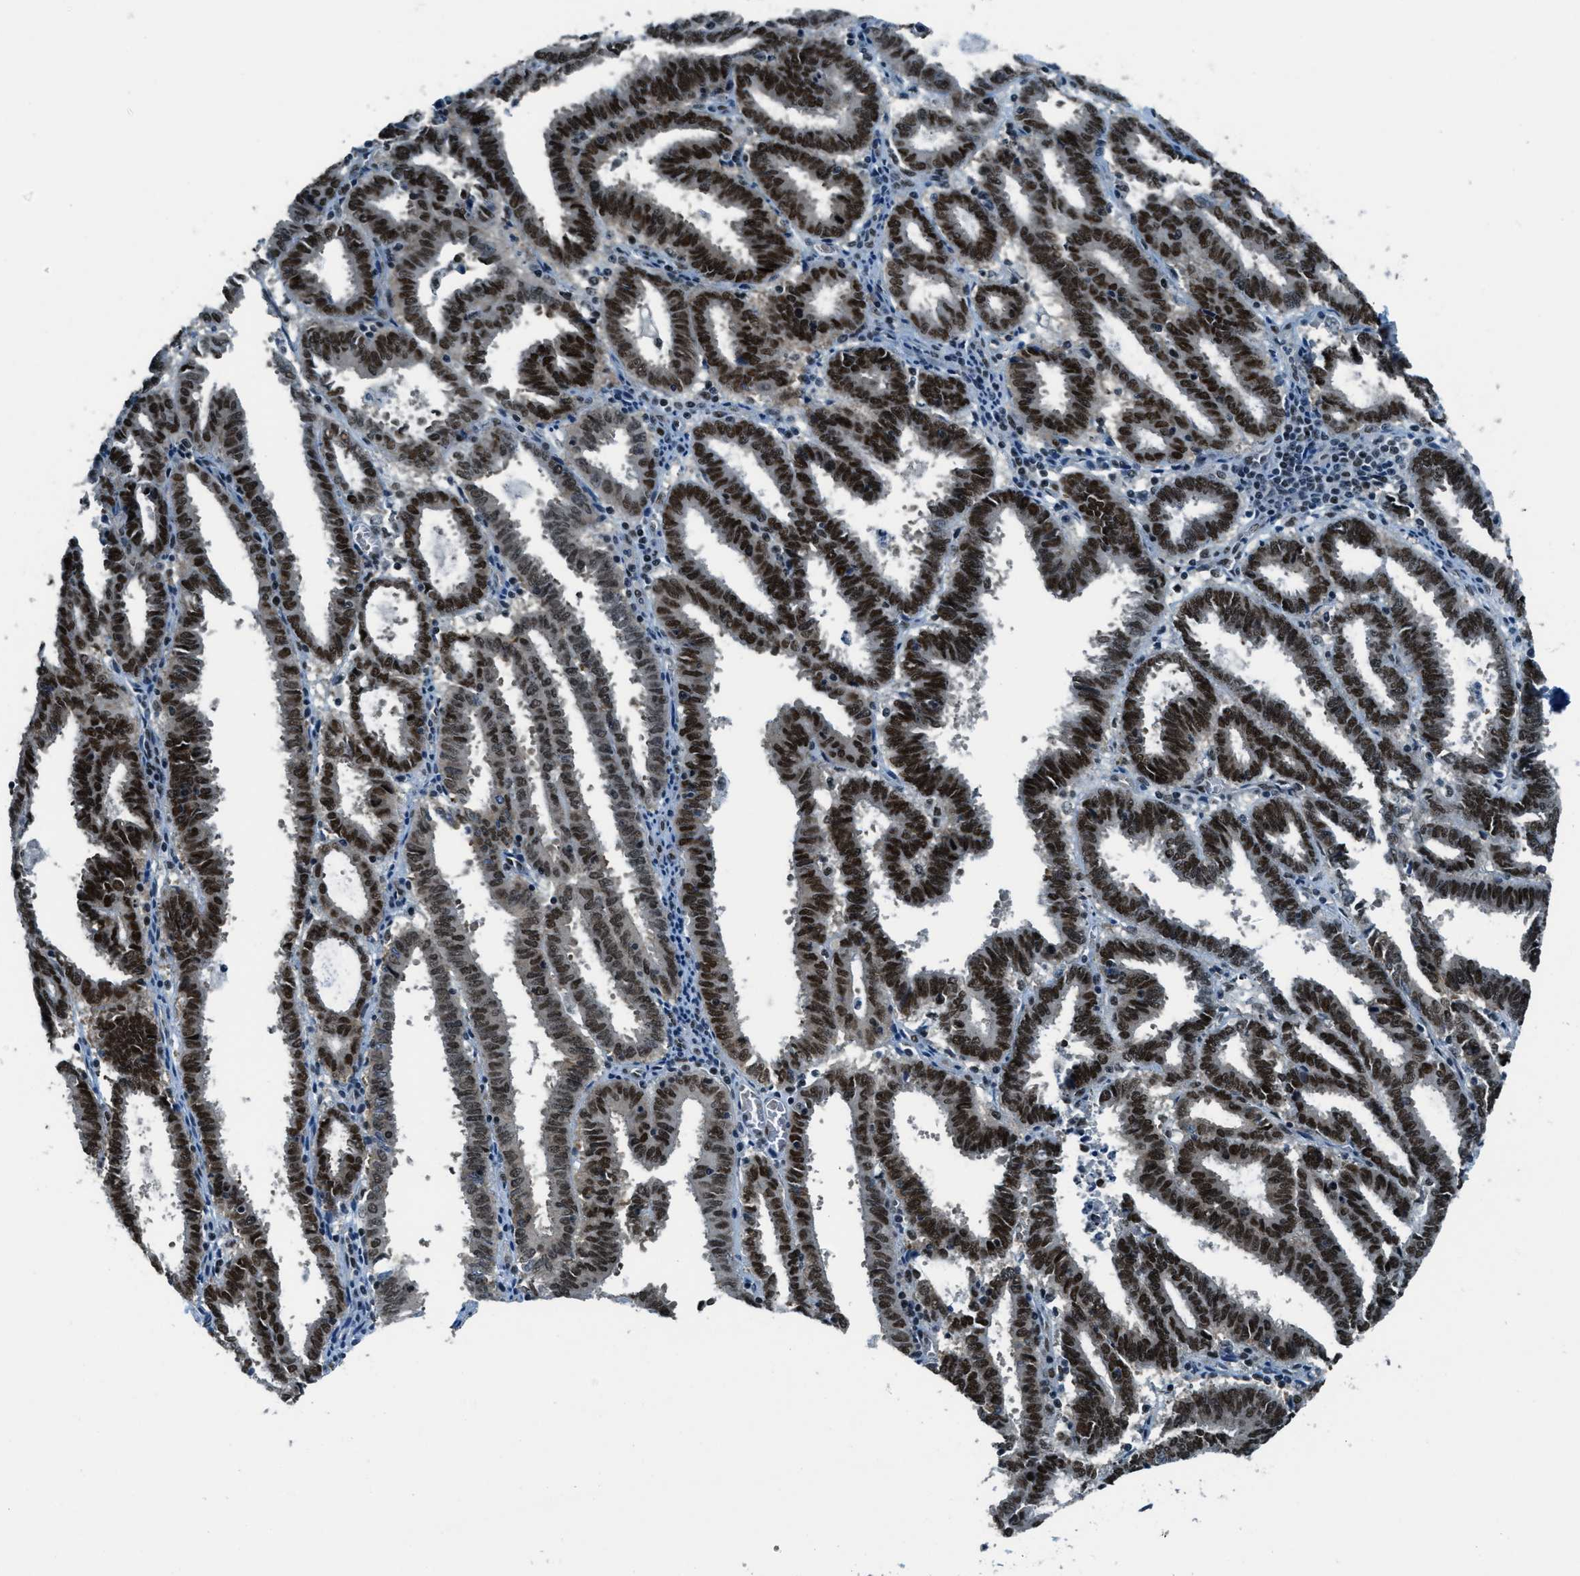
{"staining": {"intensity": "strong", "quantity": ">75%", "location": "nuclear"}, "tissue": "endometrial cancer", "cell_type": "Tumor cells", "image_type": "cancer", "snomed": [{"axis": "morphology", "description": "Adenocarcinoma, NOS"}, {"axis": "topography", "description": "Uterus"}], "caption": "The micrograph demonstrates a brown stain indicating the presence of a protein in the nuclear of tumor cells in endometrial adenocarcinoma.", "gene": "KLF6", "patient": {"sex": "female", "age": 83}}